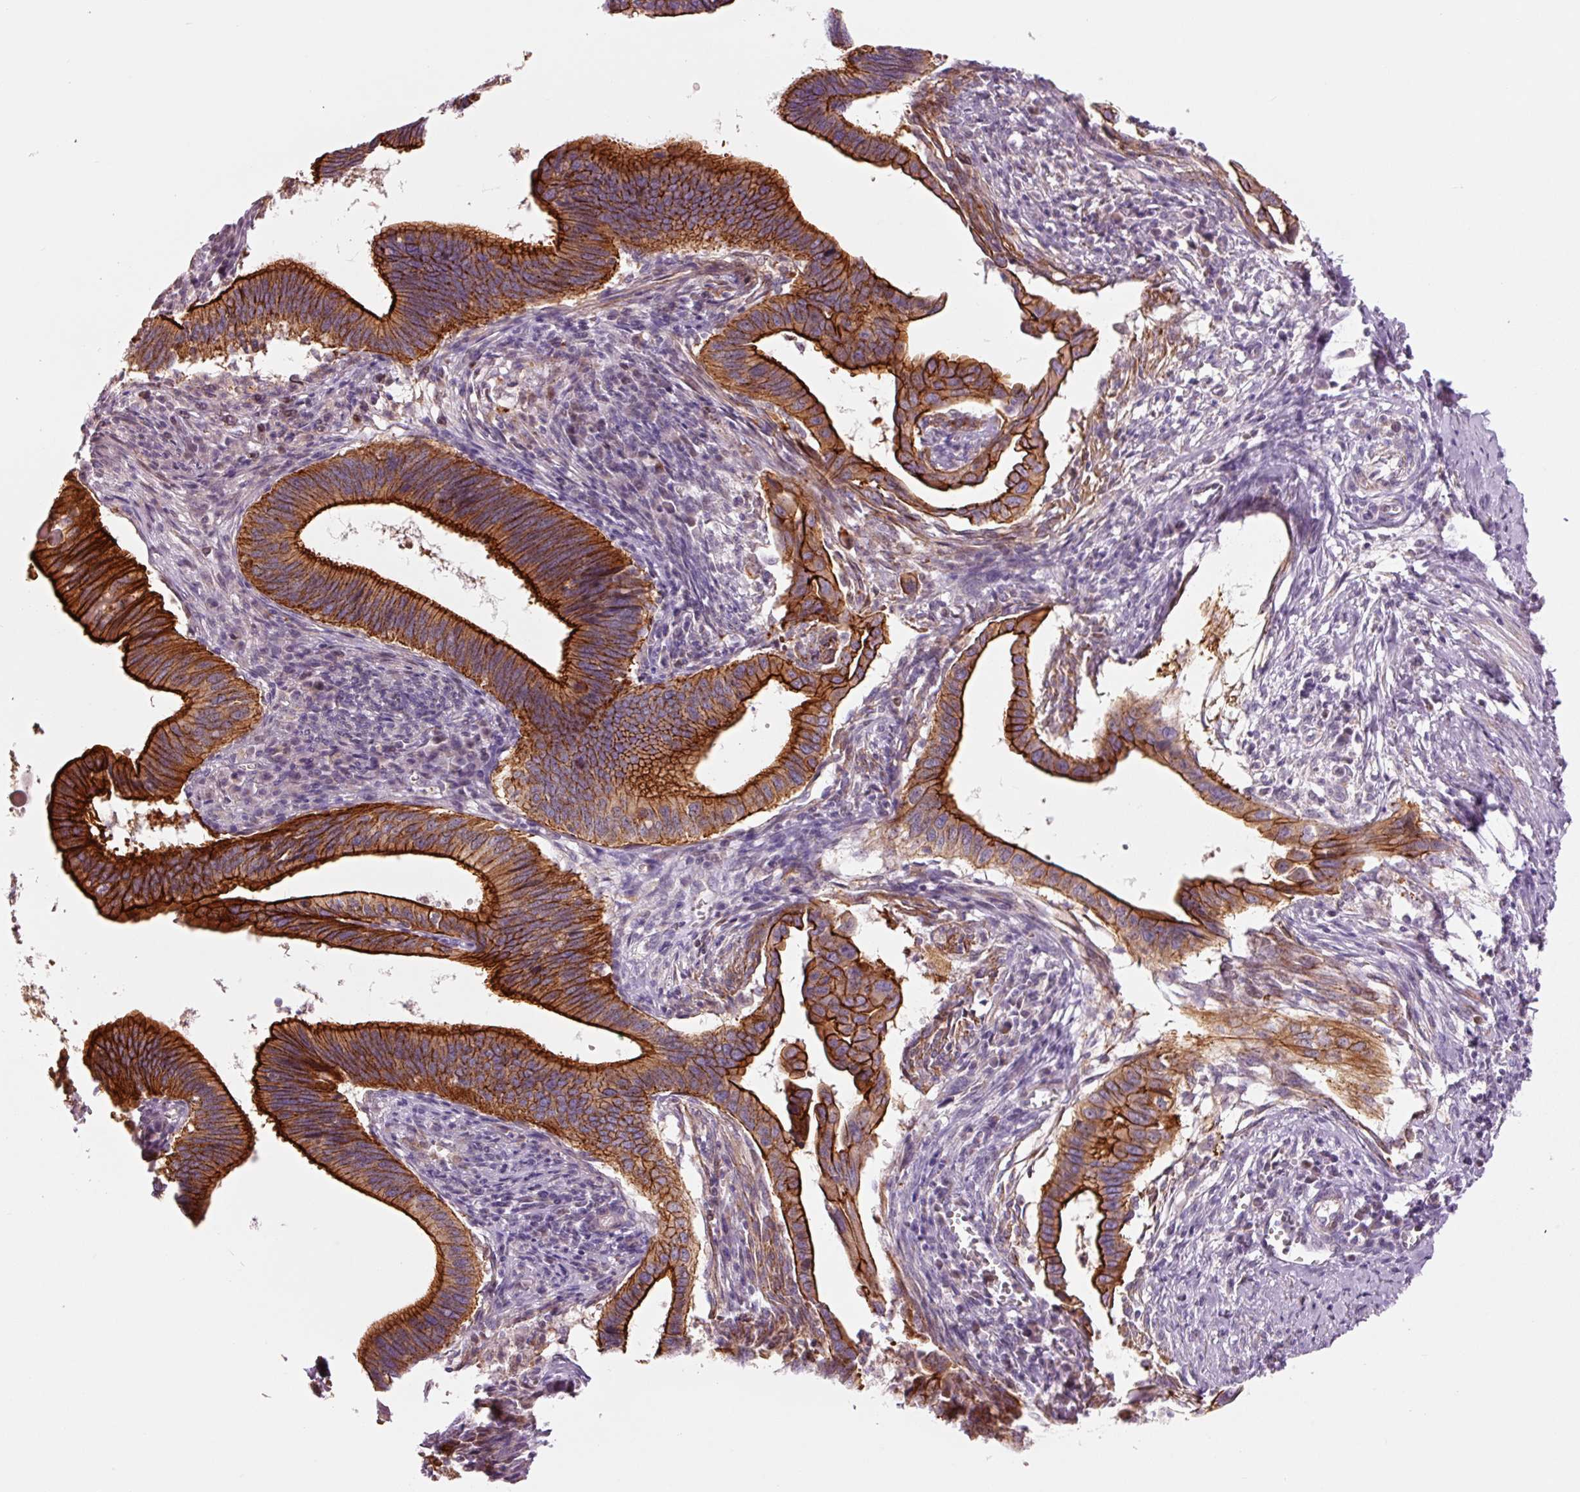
{"staining": {"intensity": "strong", "quantity": ">75%", "location": "cytoplasmic/membranous"}, "tissue": "cervical cancer", "cell_type": "Tumor cells", "image_type": "cancer", "snomed": [{"axis": "morphology", "description": "Adenocarcinoma, NOS"}, {"axis": "topography", "description": "Cervix"}], "caption": "Cervical cancer (adenocarcinoma) stained with a brown dye exhibits strong cytoplasmic/membranous positive positivity in about >75% of tumor cells.", "gene": "DAPP1", "patient": {"sex": "female", "age": 42}}